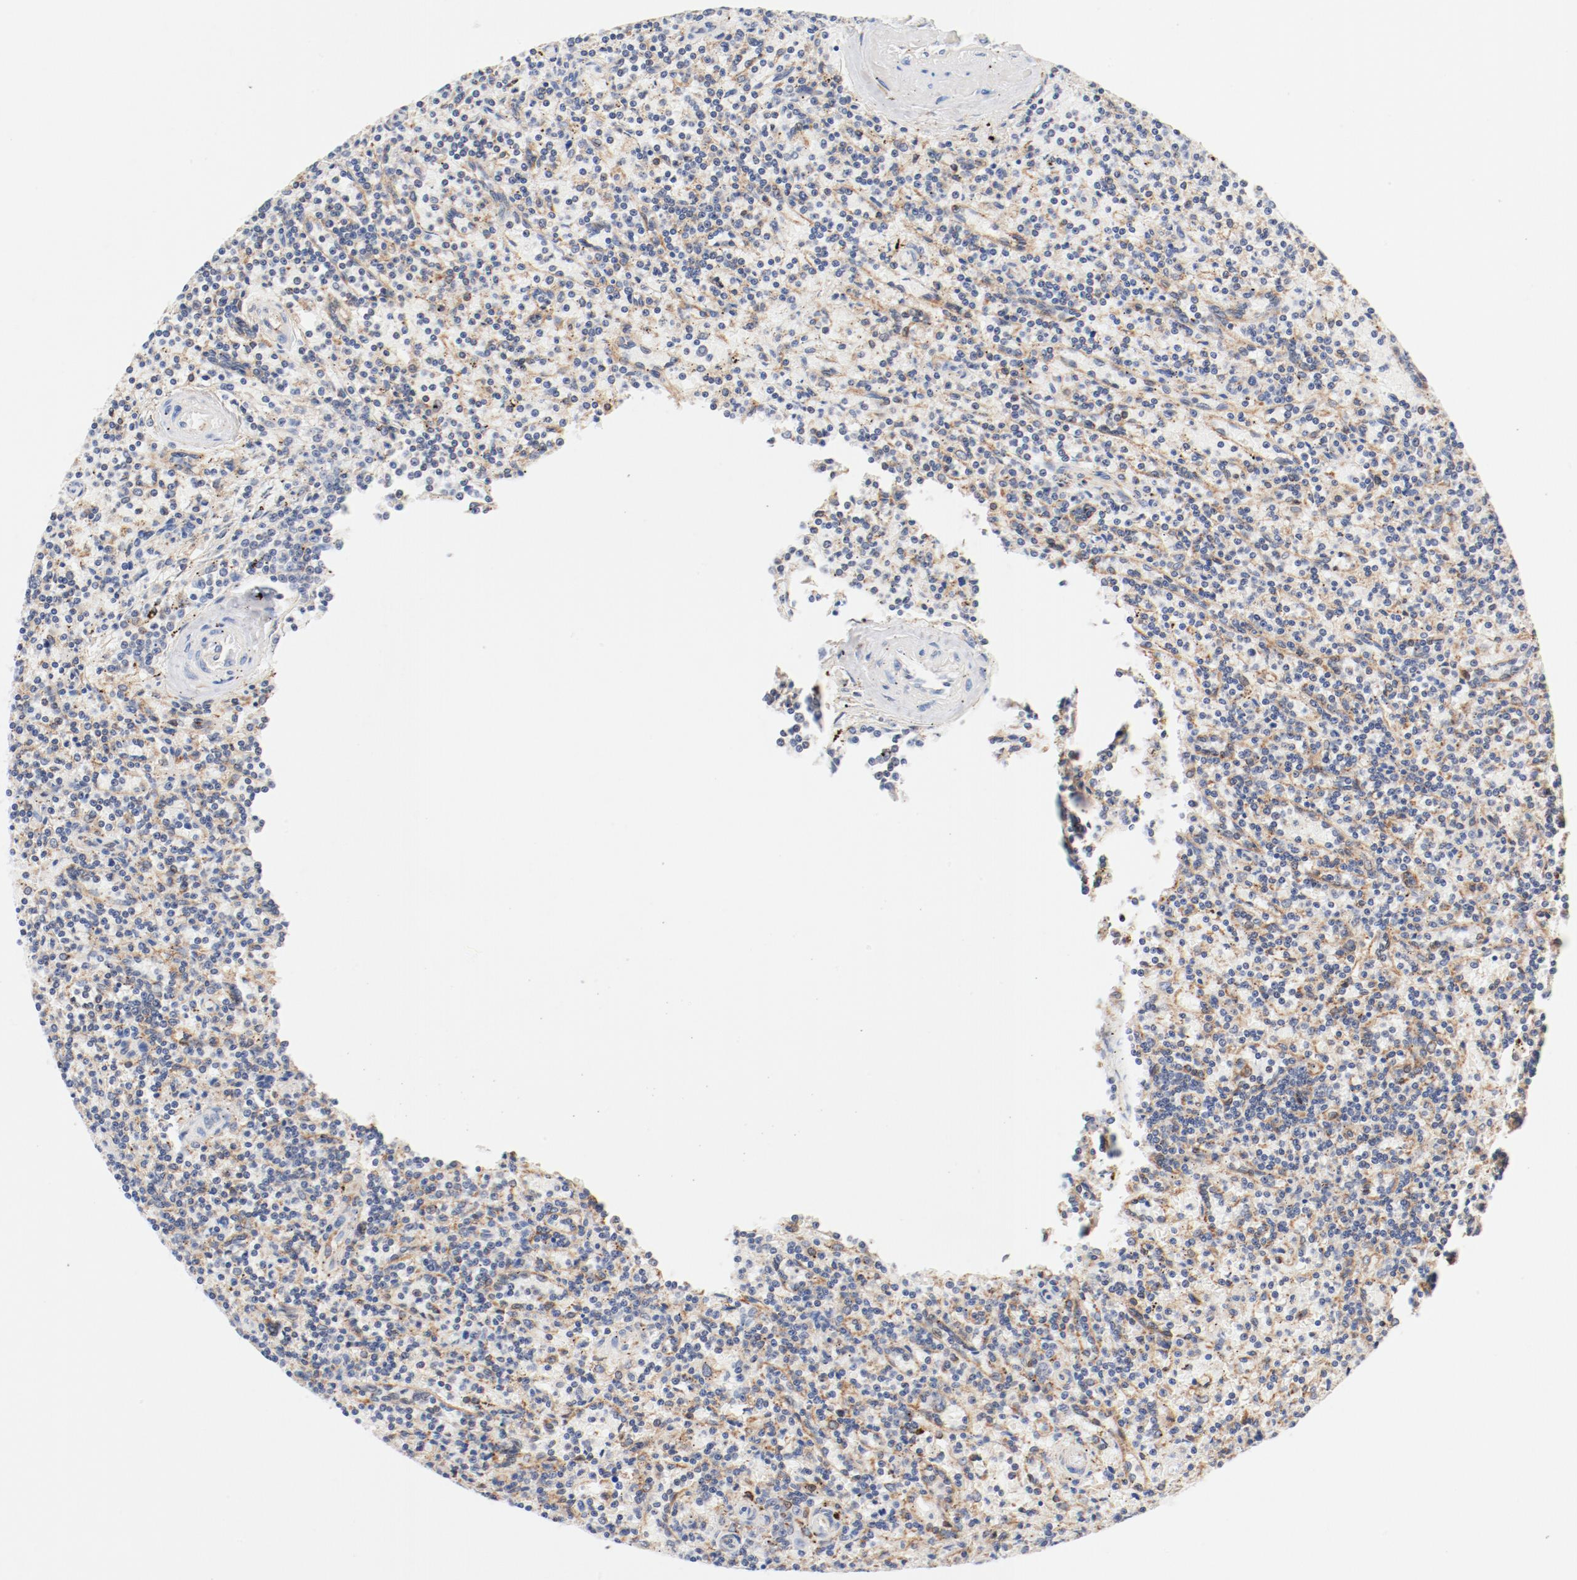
{"staining": {"intensity": "negative", "quantity": "none", "location": "none"}, "tissue": "lymphoma", "cell_type": "Tumor cells", "image_type": "cancer", "snomed": [{"axis": "morphology", "description": "Malignant lymphoma, non-Hodgkin's type, Low grade"}, {"axis": "topography", "description": "Spleen"}], "caption": "IHC of malignant lymphoma, non-Hodgkin's type (low-grade) shows no expression in tumor cells.", "gene": "PDPK1", "patient": {"sex": "male", "age": 73}}